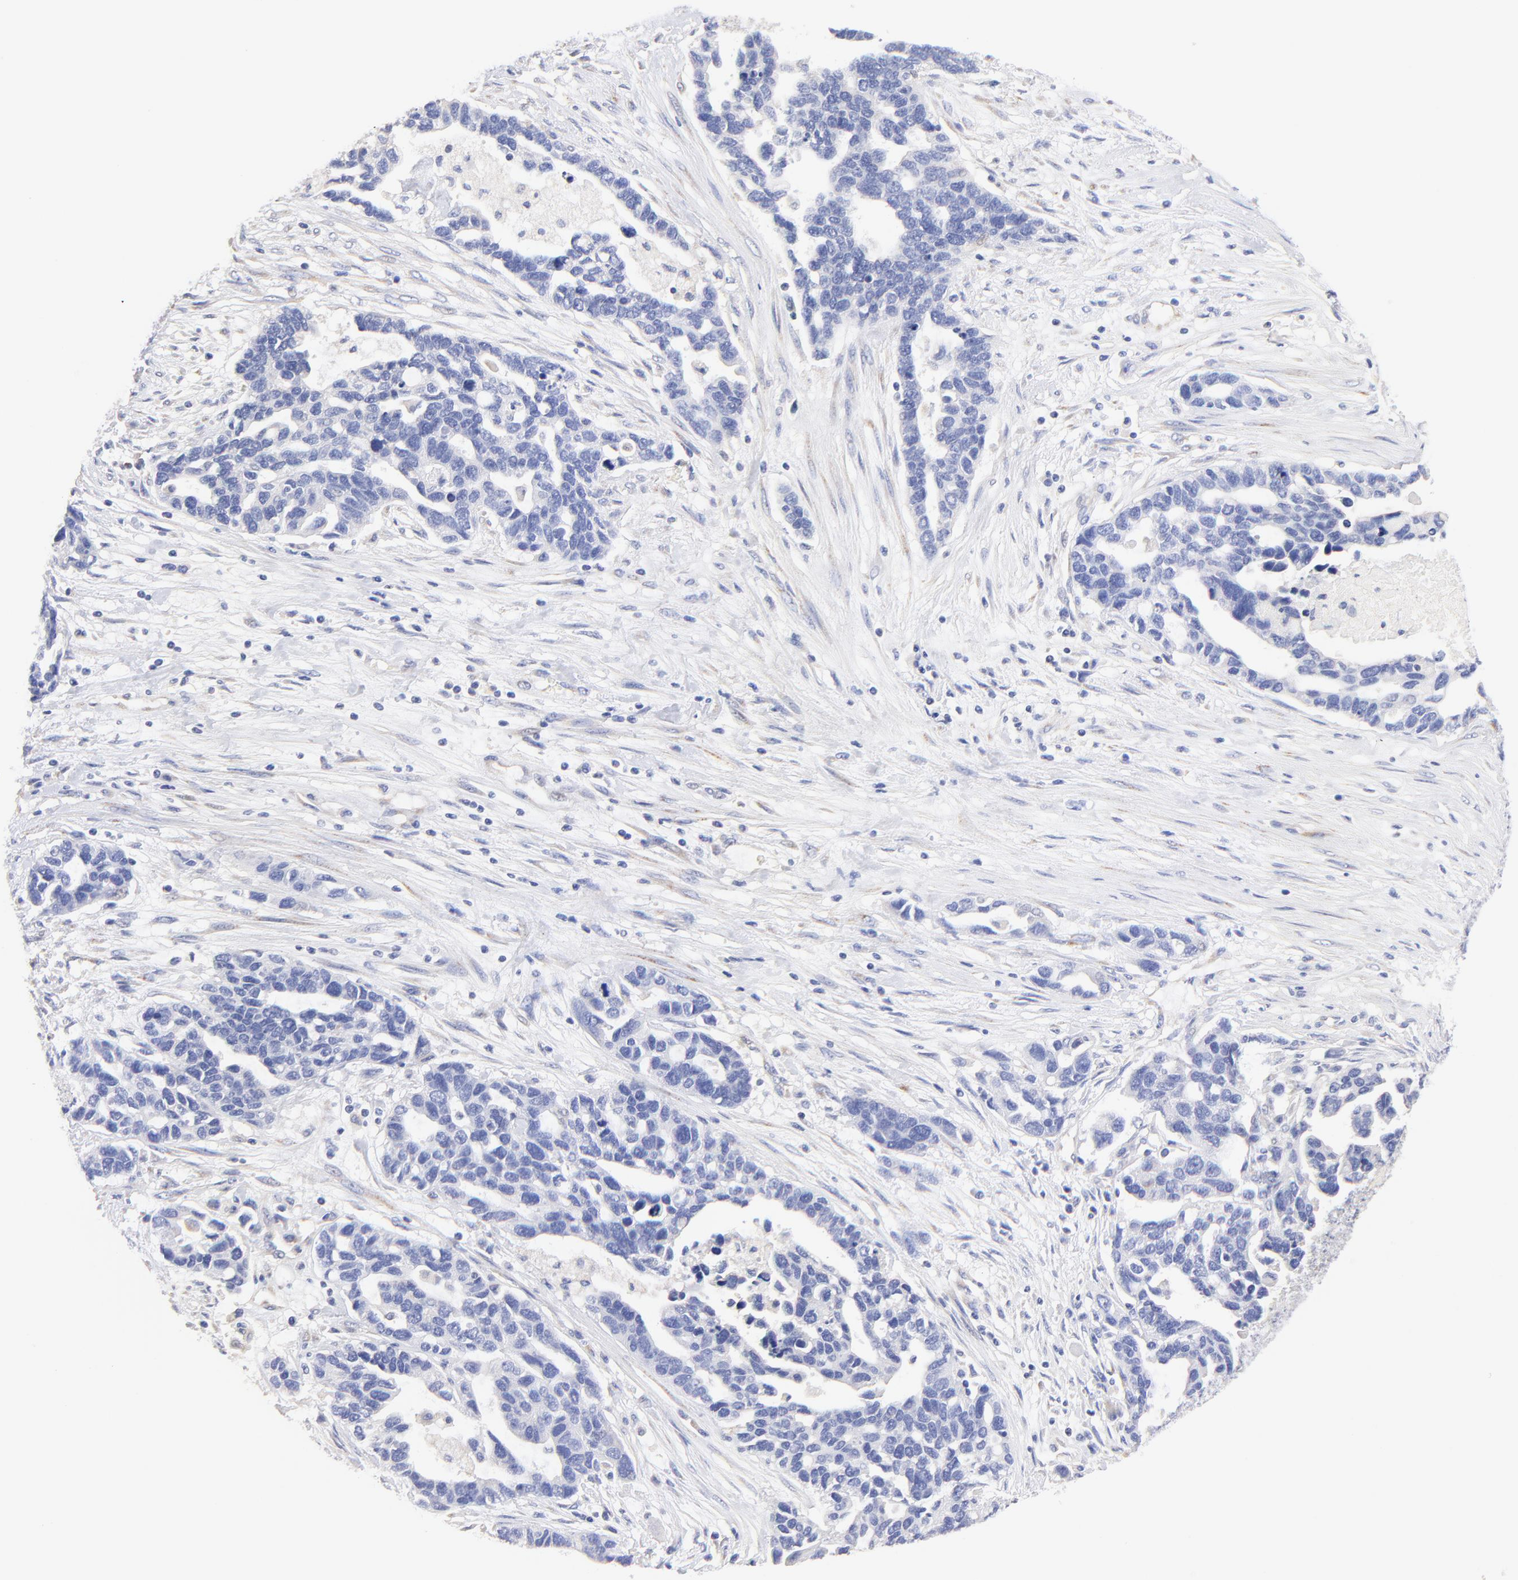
{"staining": {"intensity": "negative", "quantity": "none", "location": "none"}, "tissue": "ovarian cancer", "cell_type": "Tumor cells", "image_type": "cancer", "snomed": [{"axis": "morphology", "description": "Cystadenocarcinoma, serous, NOS"}, {"axis": "topography", "description": "Ovary"}], "caption": "Histopathology image shows no protein expression in tumor cells of ovarian cancer tissue.", "gene": "HS3ST1", "patient": {"sex": "female", "age": 54}}